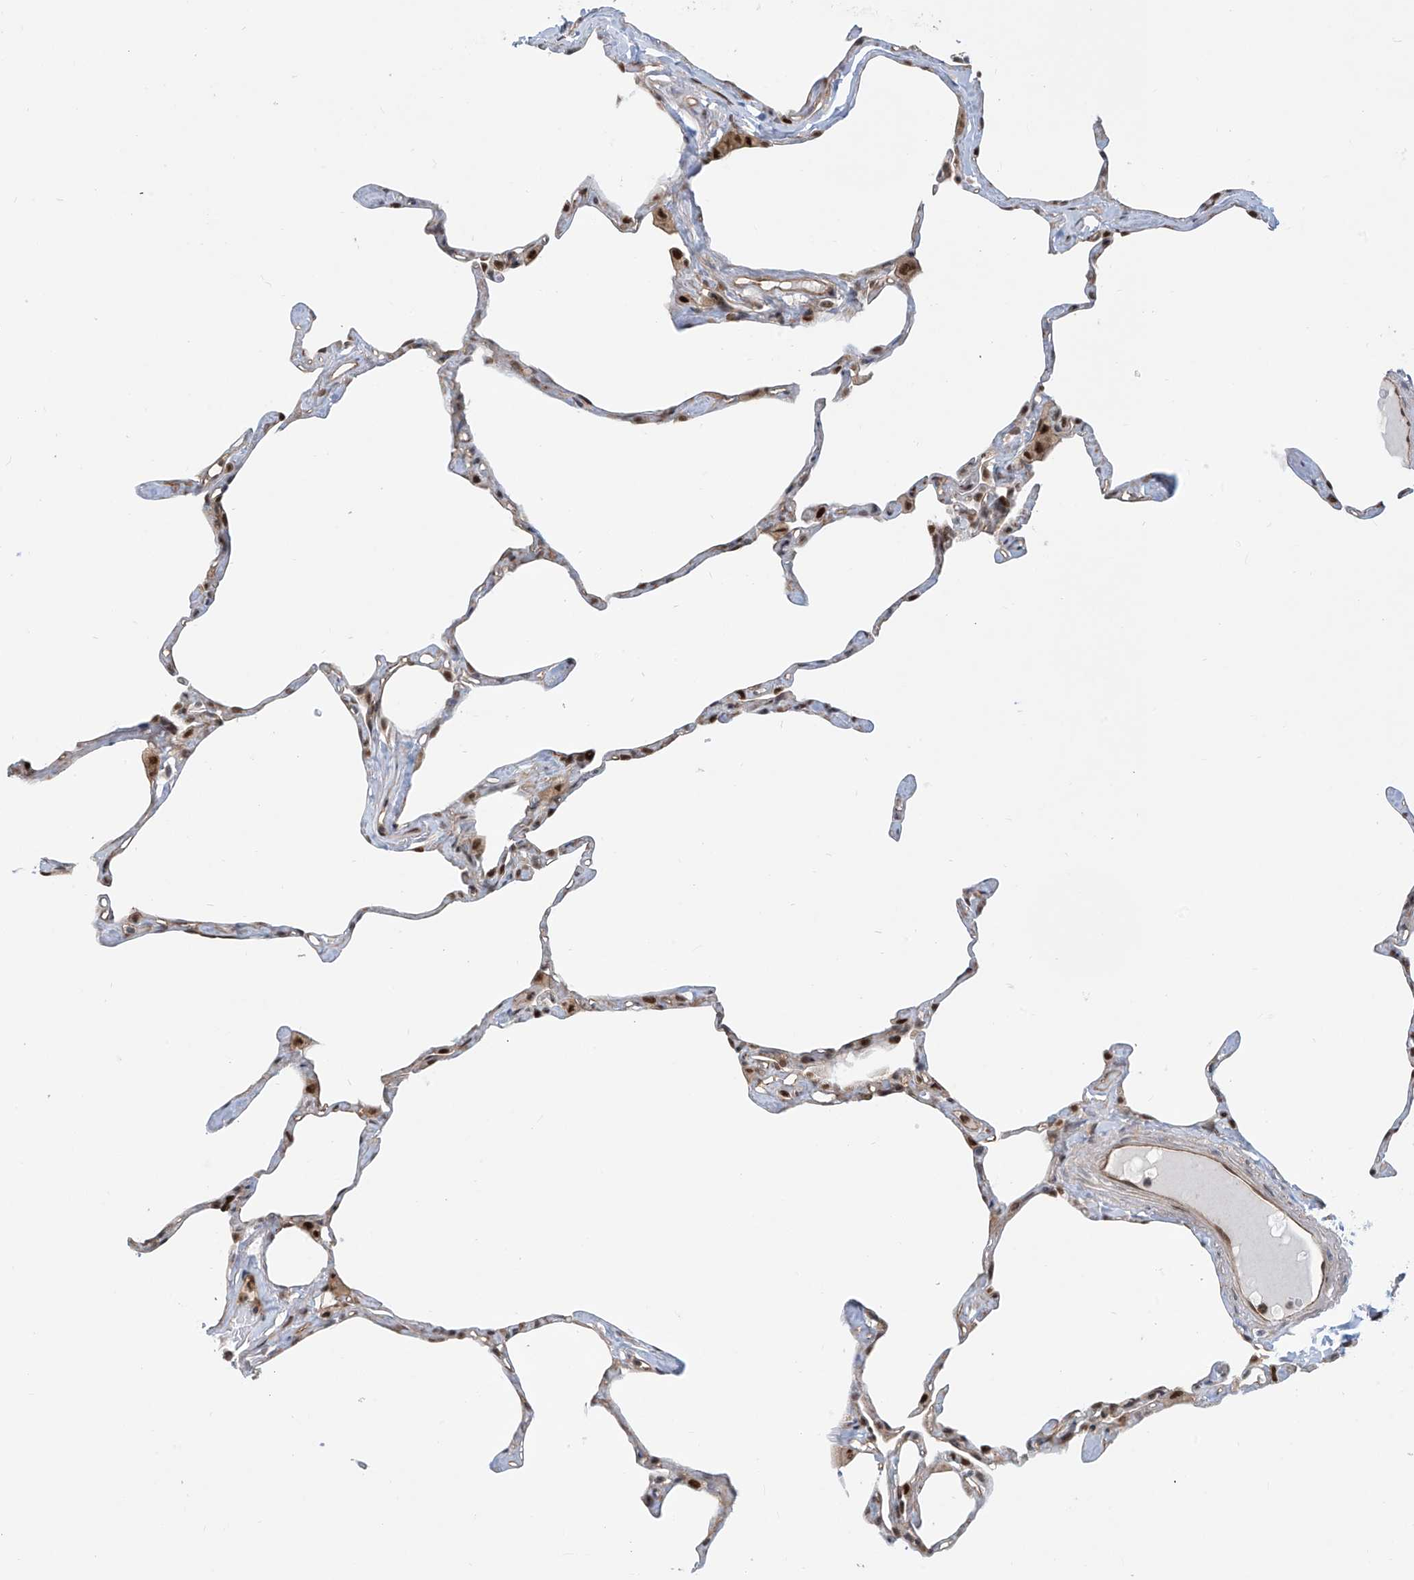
{"staining": {"intensity": "weak", "quantity": "25%-75%", "location": "cytoplasmic/membranous"}, "tissue": "lung", "cell_type": "Alveolar cells", "image_type": "normal", "snomed": [{"axis": "morphology", "description": "Normal tissue, NOS"}, {"axis": "topography", "description": "Lung"}], "caption": "Weak cytoplasmic/membranous expression is seen in approximately 25%-75% of alveolar cells in benign lung.", "gene": "LAGE3", "patient": {"sex": "male", "age": 65}}